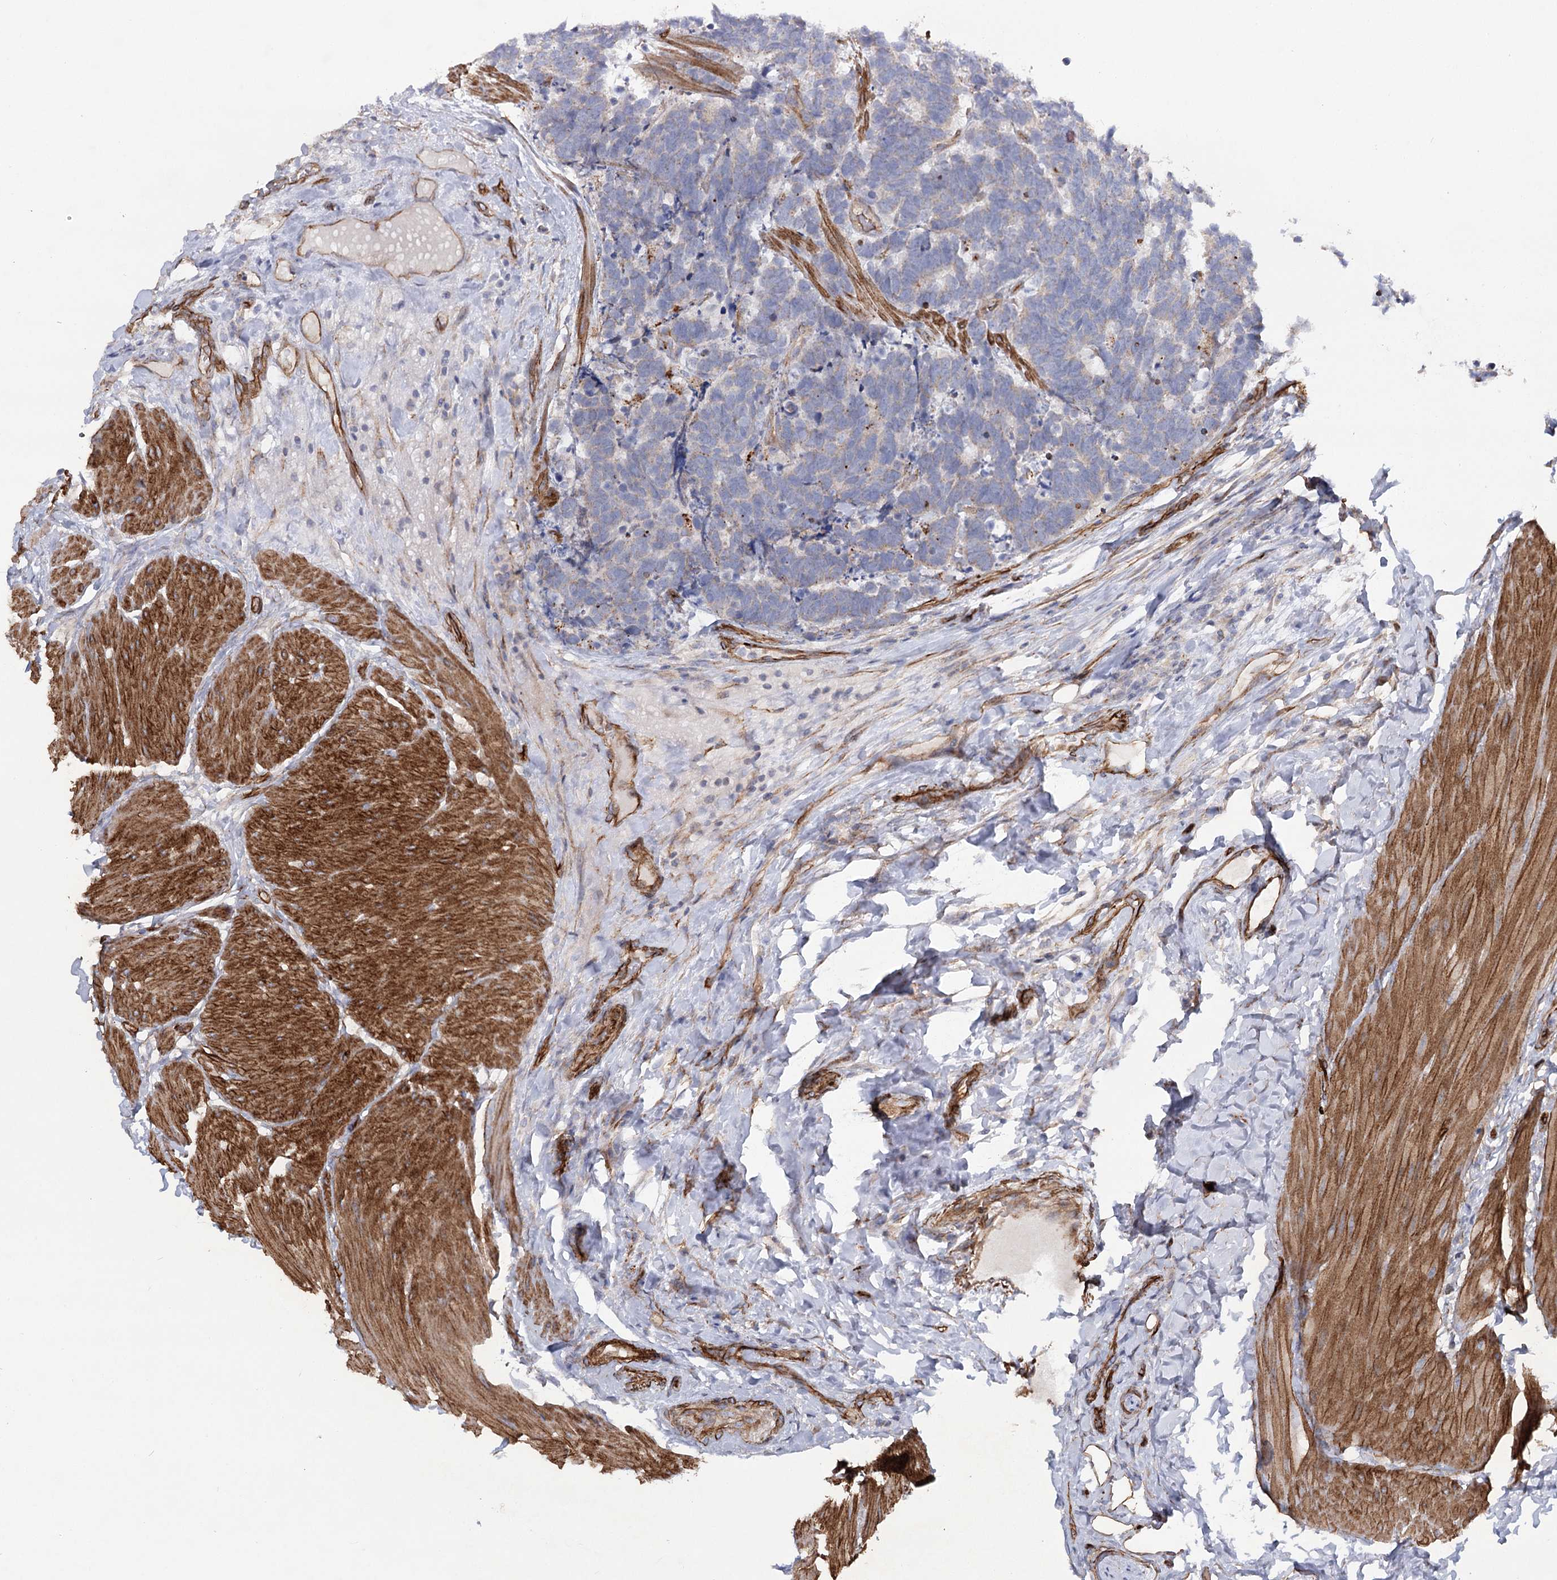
{"staining": {"intensity": "negative", "quantity": "none", "location": "none"}, "tissue": "carcinoid", "cell_type": "Tumor cells", "image_type": "cancer", "snomed": [{"axis": "morphology", "description": "Carcinoma, NOS"}, {"axis": "morphology", "description": "Carcinoid, malignant, NOS"}, {"axis": "topography", "description": "Urinary bladder"}], "caption": "Tumor cells are negative for protein expression in human carcinoma.", "gene": "TMEM164", "patient": {"sex": "male", "age": 57}}